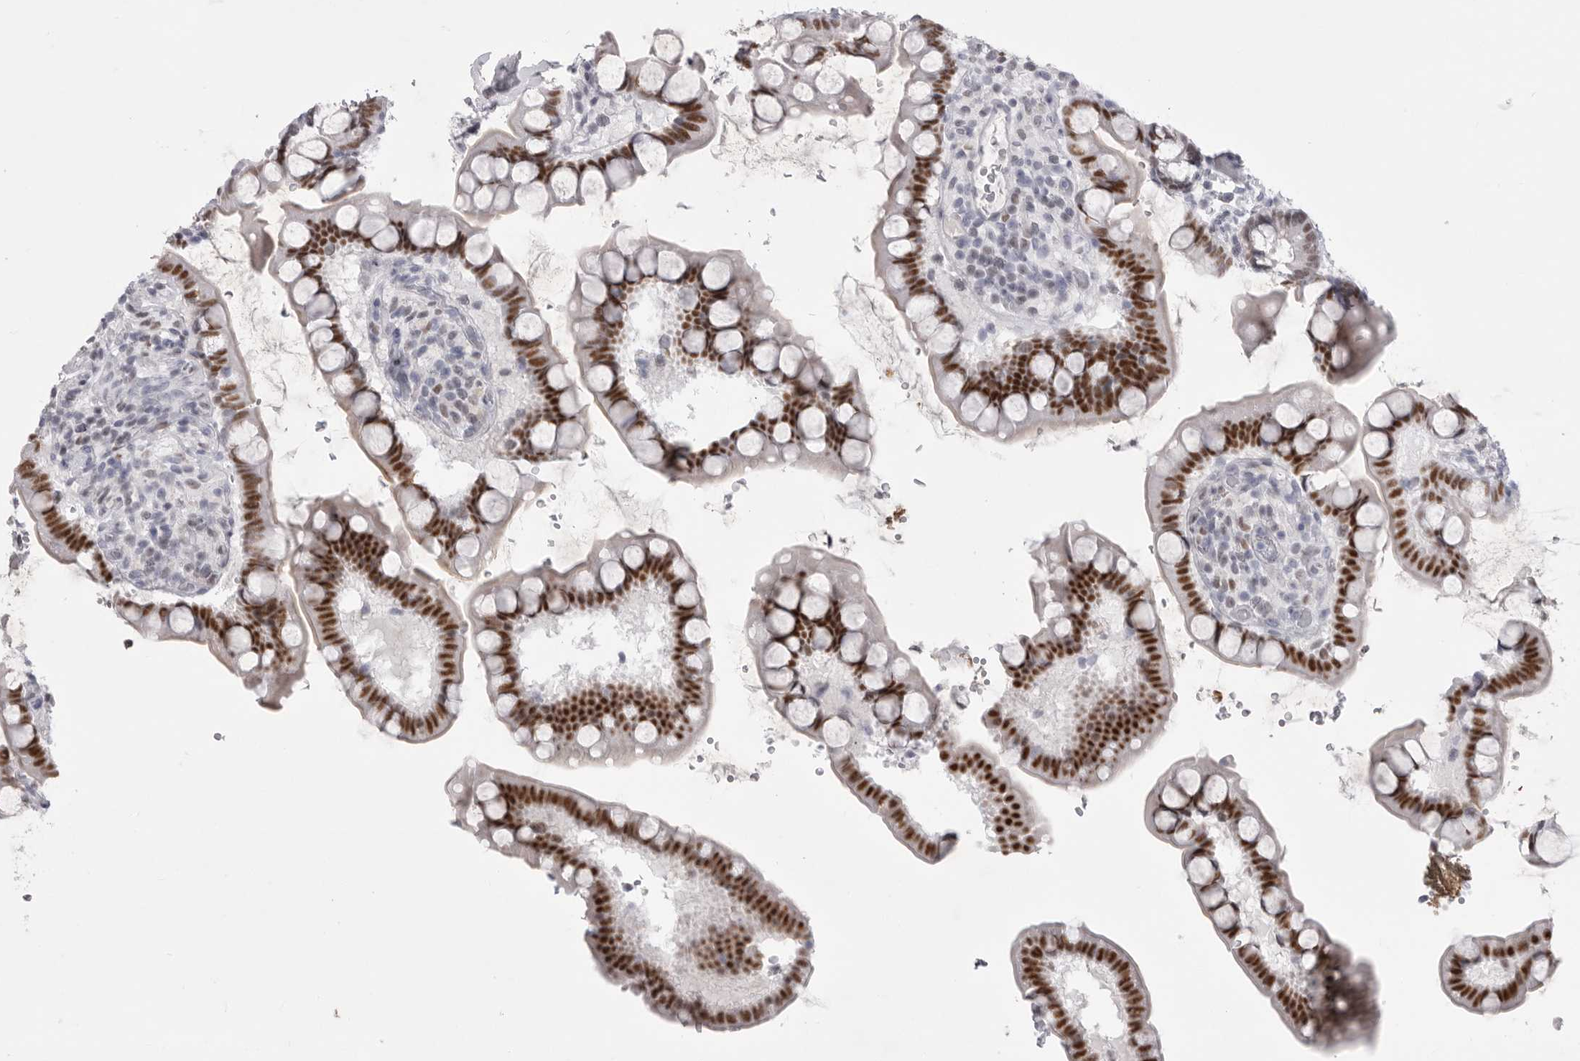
{"staining": {"intensity": "strong", "quantity": ">75%", "location": "nuclear"}, "tissue": "small intestine", "cell_type": "Glandular cells", "image_type": "normal", "snomed": [{"axis": "morphology", "description": "Normal tissue, NOS"}, {"axis": "topography", "description": "Smooth muscle"}, {"axis": "topography", "description": "Small intestine"}], "caption": "Brown immunohistochemical staining in benign small intestine shows strong nuclear staining in approximately >75% of glandular cells.", "gene": "ZBTB7B", "patient": {"sex": "female", "age": 84}}